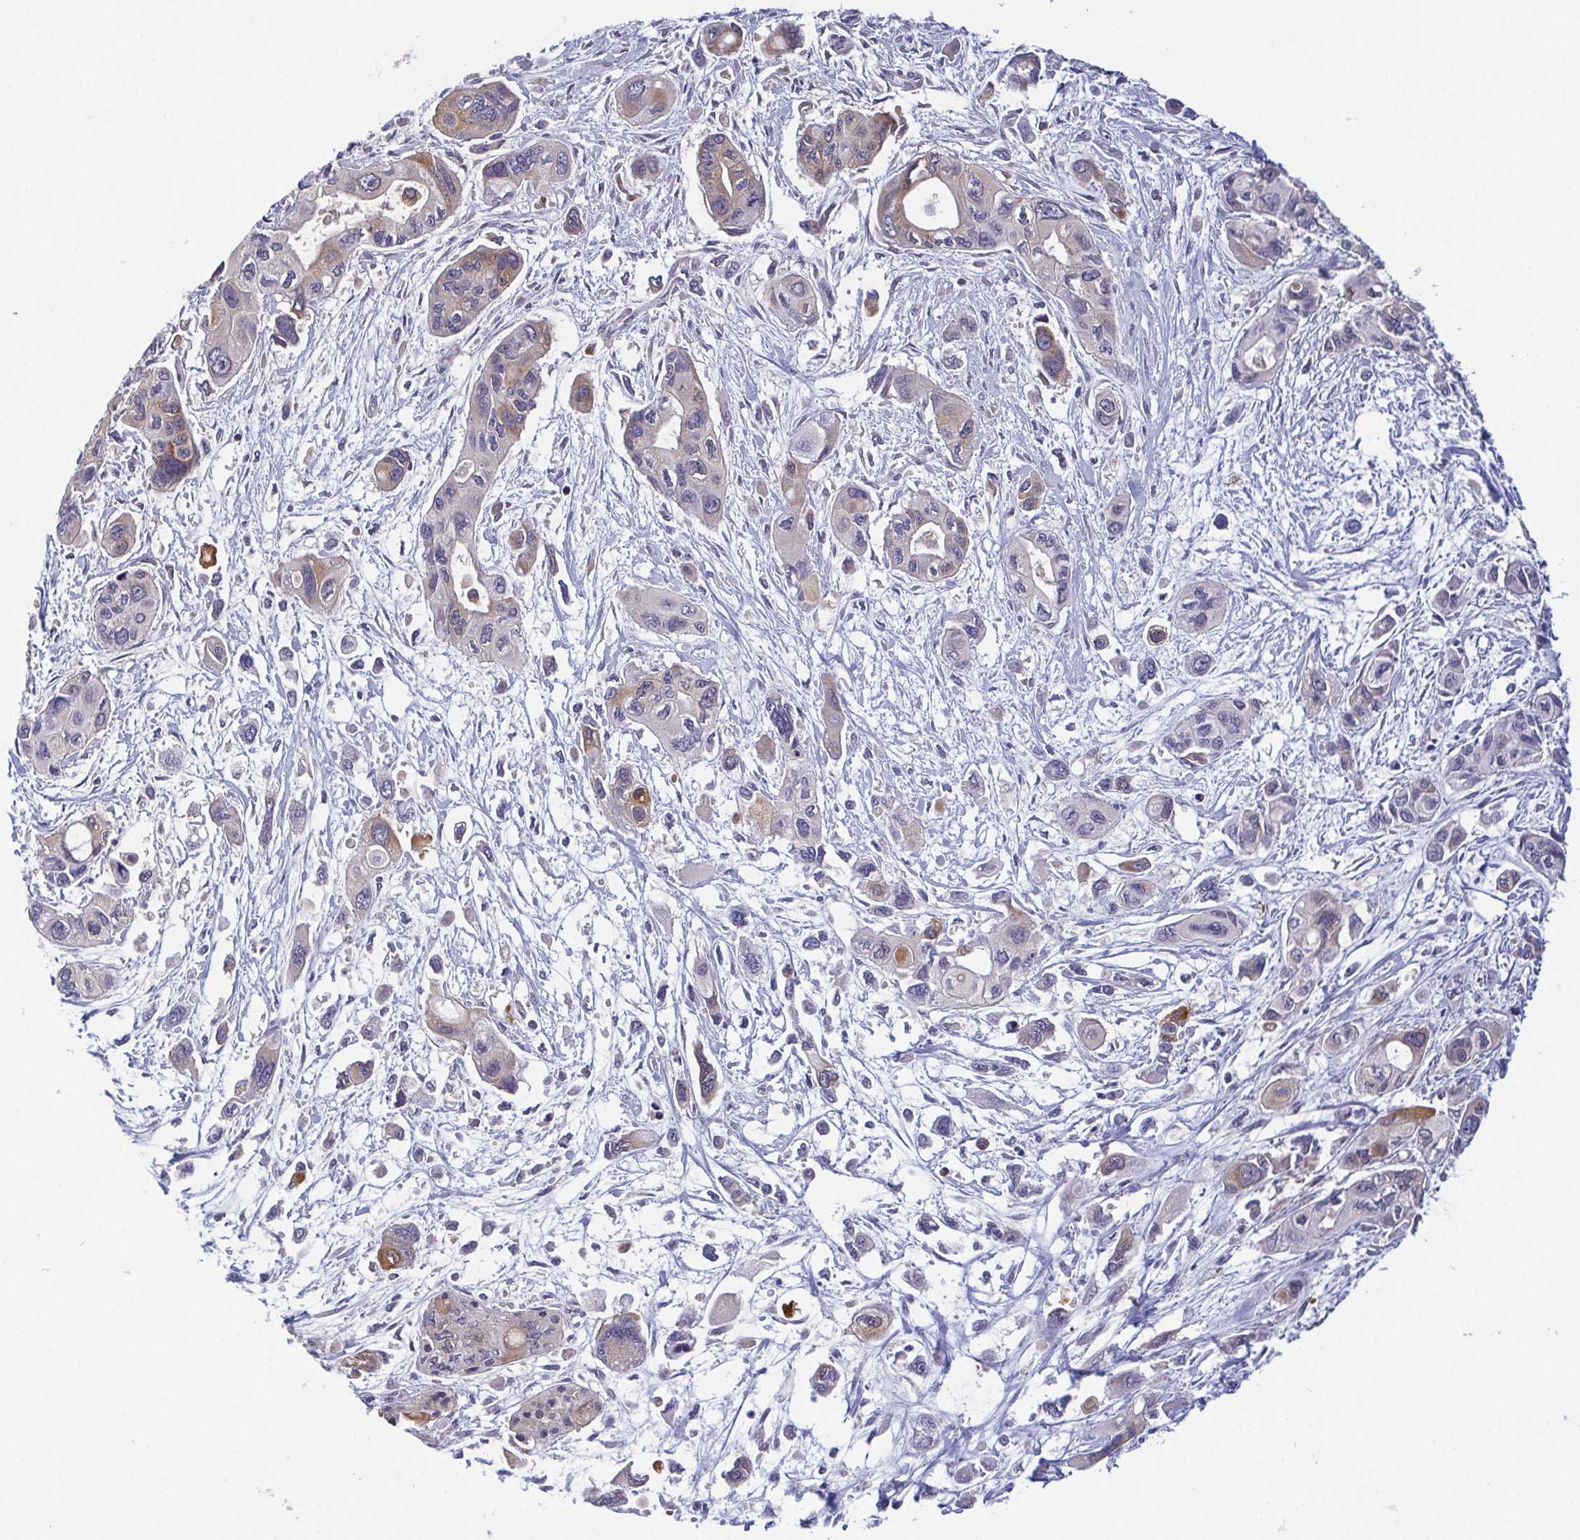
{"staining": {"intensity": "moderate", "quantity": "<25%", "location": "cytoplasmic/membranous"}, "tissue": "pancreatic cancer", "cell_type": "Tumor cells", "image_type": "cancer", "snomed": [{"axis": "morphology", "description": "Adenocarcinoma, NOS"}, {"axis": "topography", "description": "Pancreas"}], "caption": "An immunohistochemistry (IHC) histopathology image of neoplastic tissue is shown. Protein staining in brown labels moderate cytoplasmic/membranous positivity in pancreatic cancer within tumor cells.", "gene": "BCL2L1", "patient": {"sex": "female", "age": 47}}